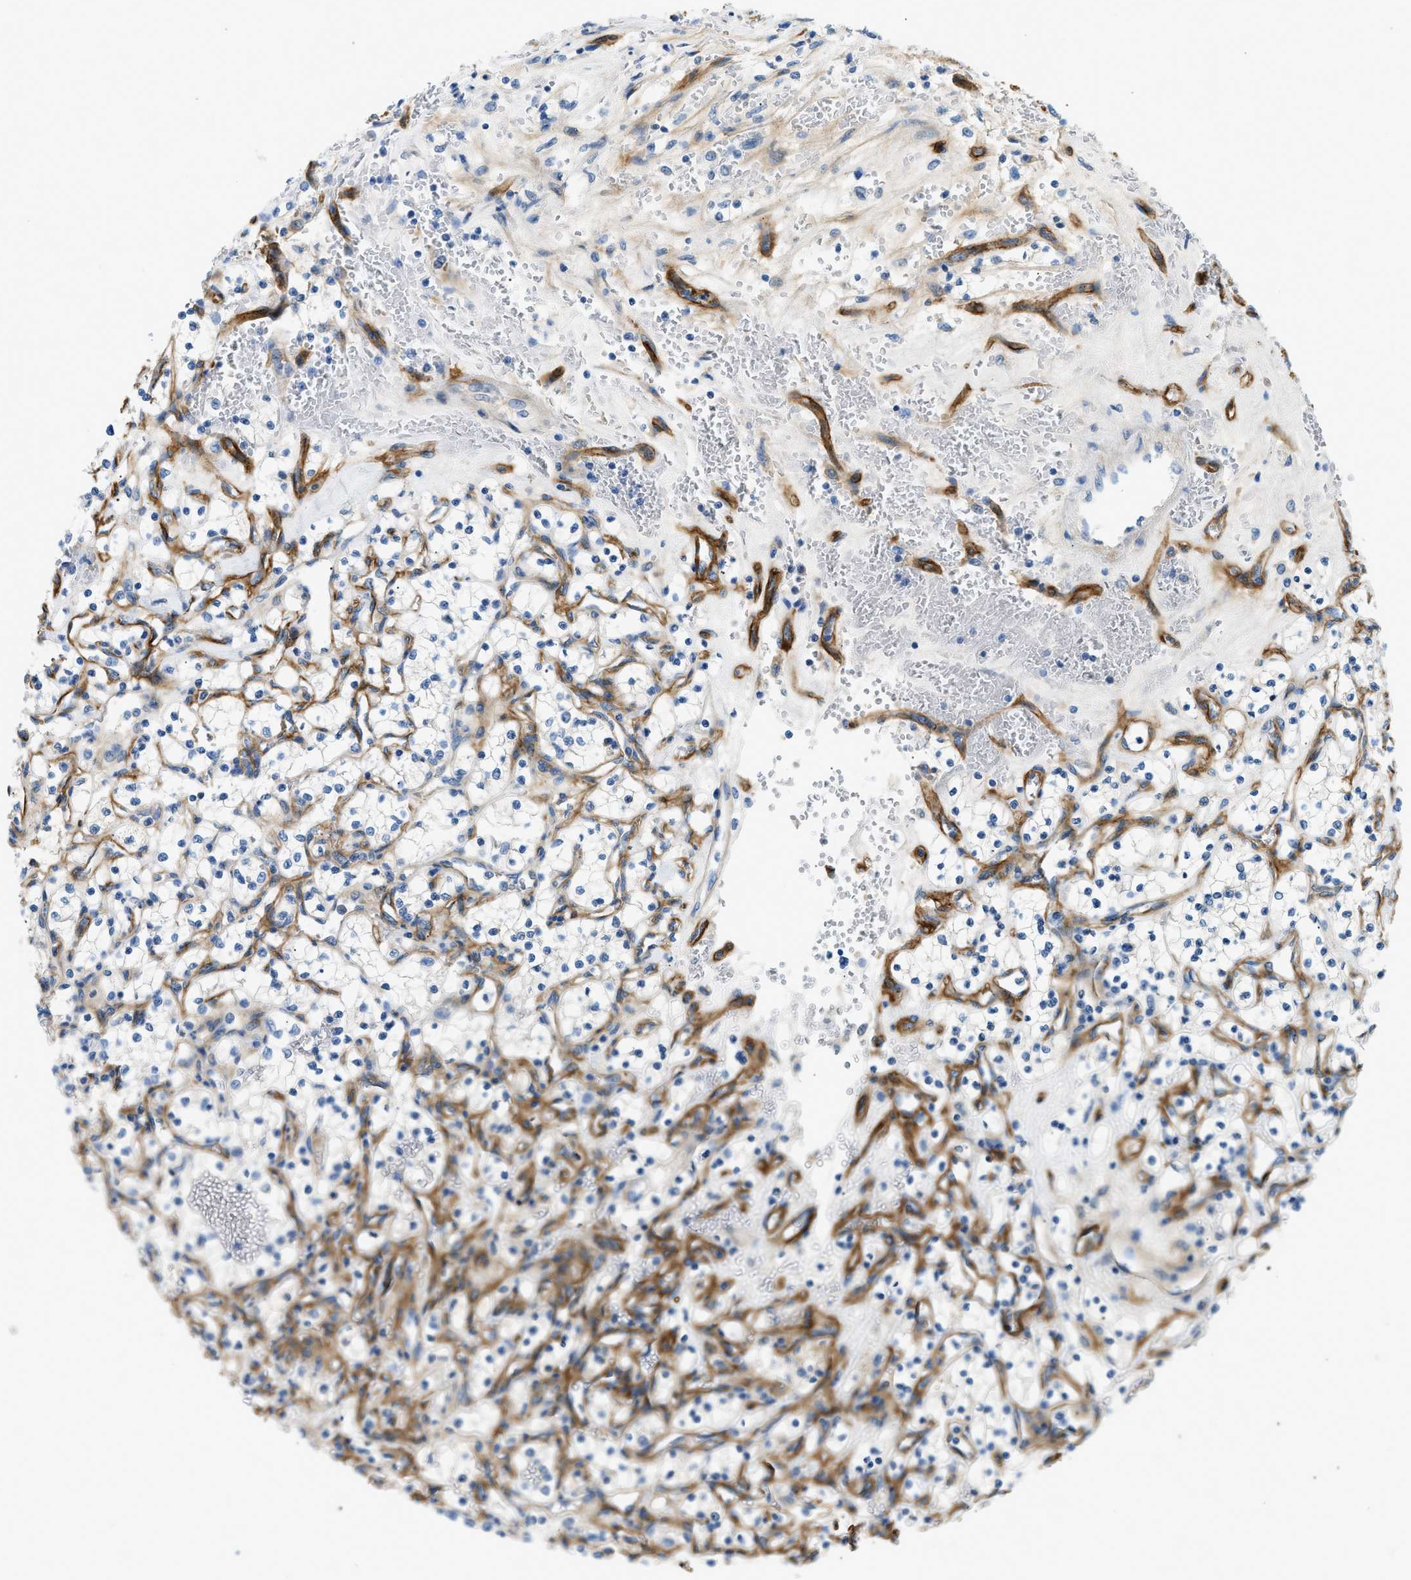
{"staining": {"intensity": "negative", "quantity": "none", "location": "none"}, "tissue": "renal cancer", "cell_type": "Tumor cells", "image_type": "cancer", "snomed": [{"axis": "morphology", "description": "Adenocarcinoma, NOS"}, {"axis": "topography", "description": "Kidney"}], "caption": "Immunohistochemistry histopathology image of neoplastic tissue: human adenocarcinoma (renal) stained with DAB demonstrates no significant protein staining in tumor cells.", "gene": "COL15A1", "patient": {"sex": "female", "age": 69}}